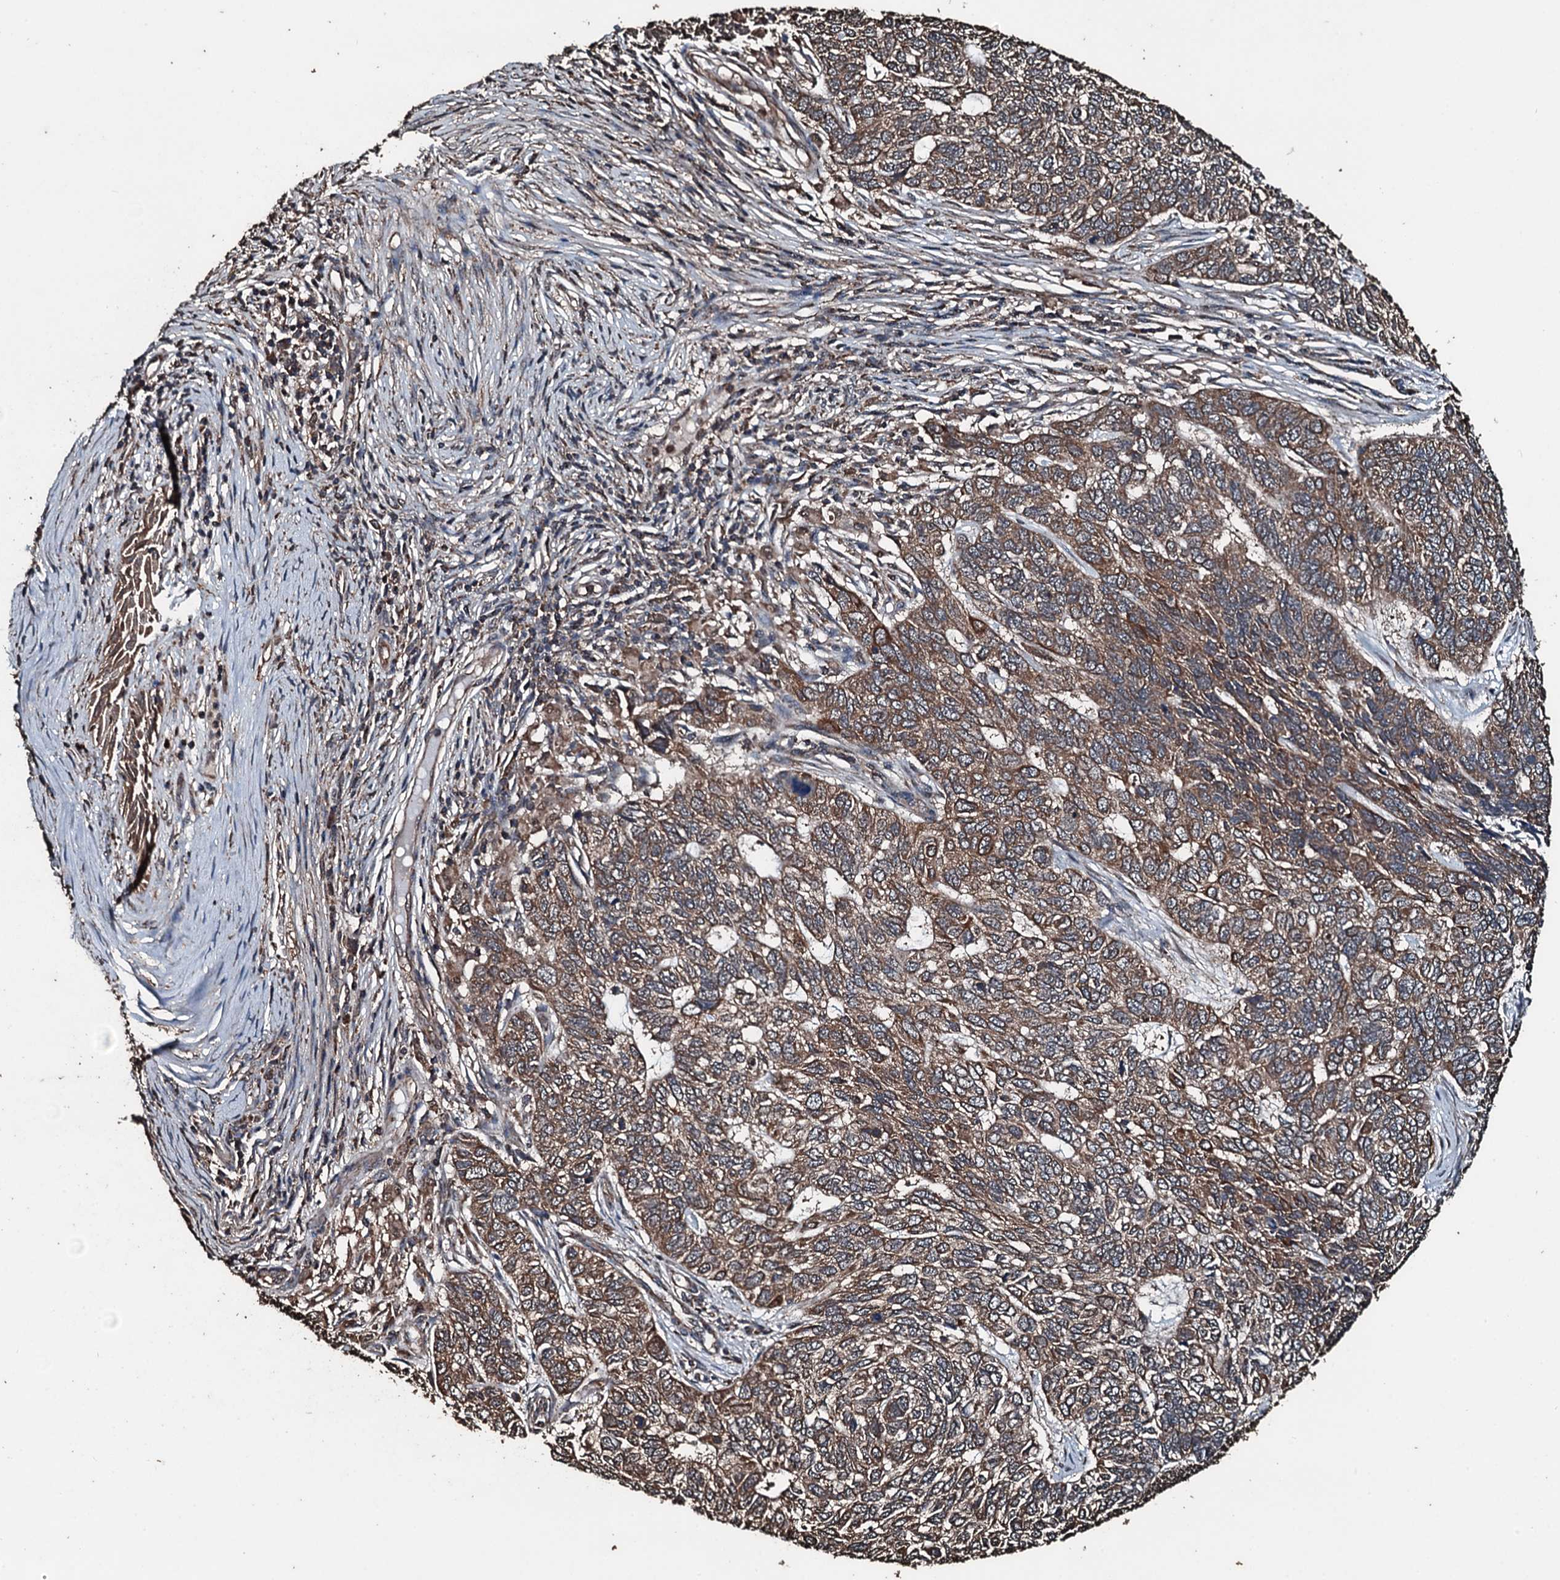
{"staining": {"intensity": "moderate", "quantity": ">75%", "location": "cytoplasmic/membranous"}, "tissue": "skin cancer", "cell_type": "Tumor cells", "image_type": "cancer", "snomed": [{"axis": "morphology", "description": "Basal cell carcinoma"}, {"axis": "topography", "description": "Skin"}], "caption": "Protein expression analysis of skin cancer reveals moderate cytoplasmic/membranous expression in about >75% of tumor cells.", "gene": "FAAP24", "patient": {"sex": "female", "age": 65}}